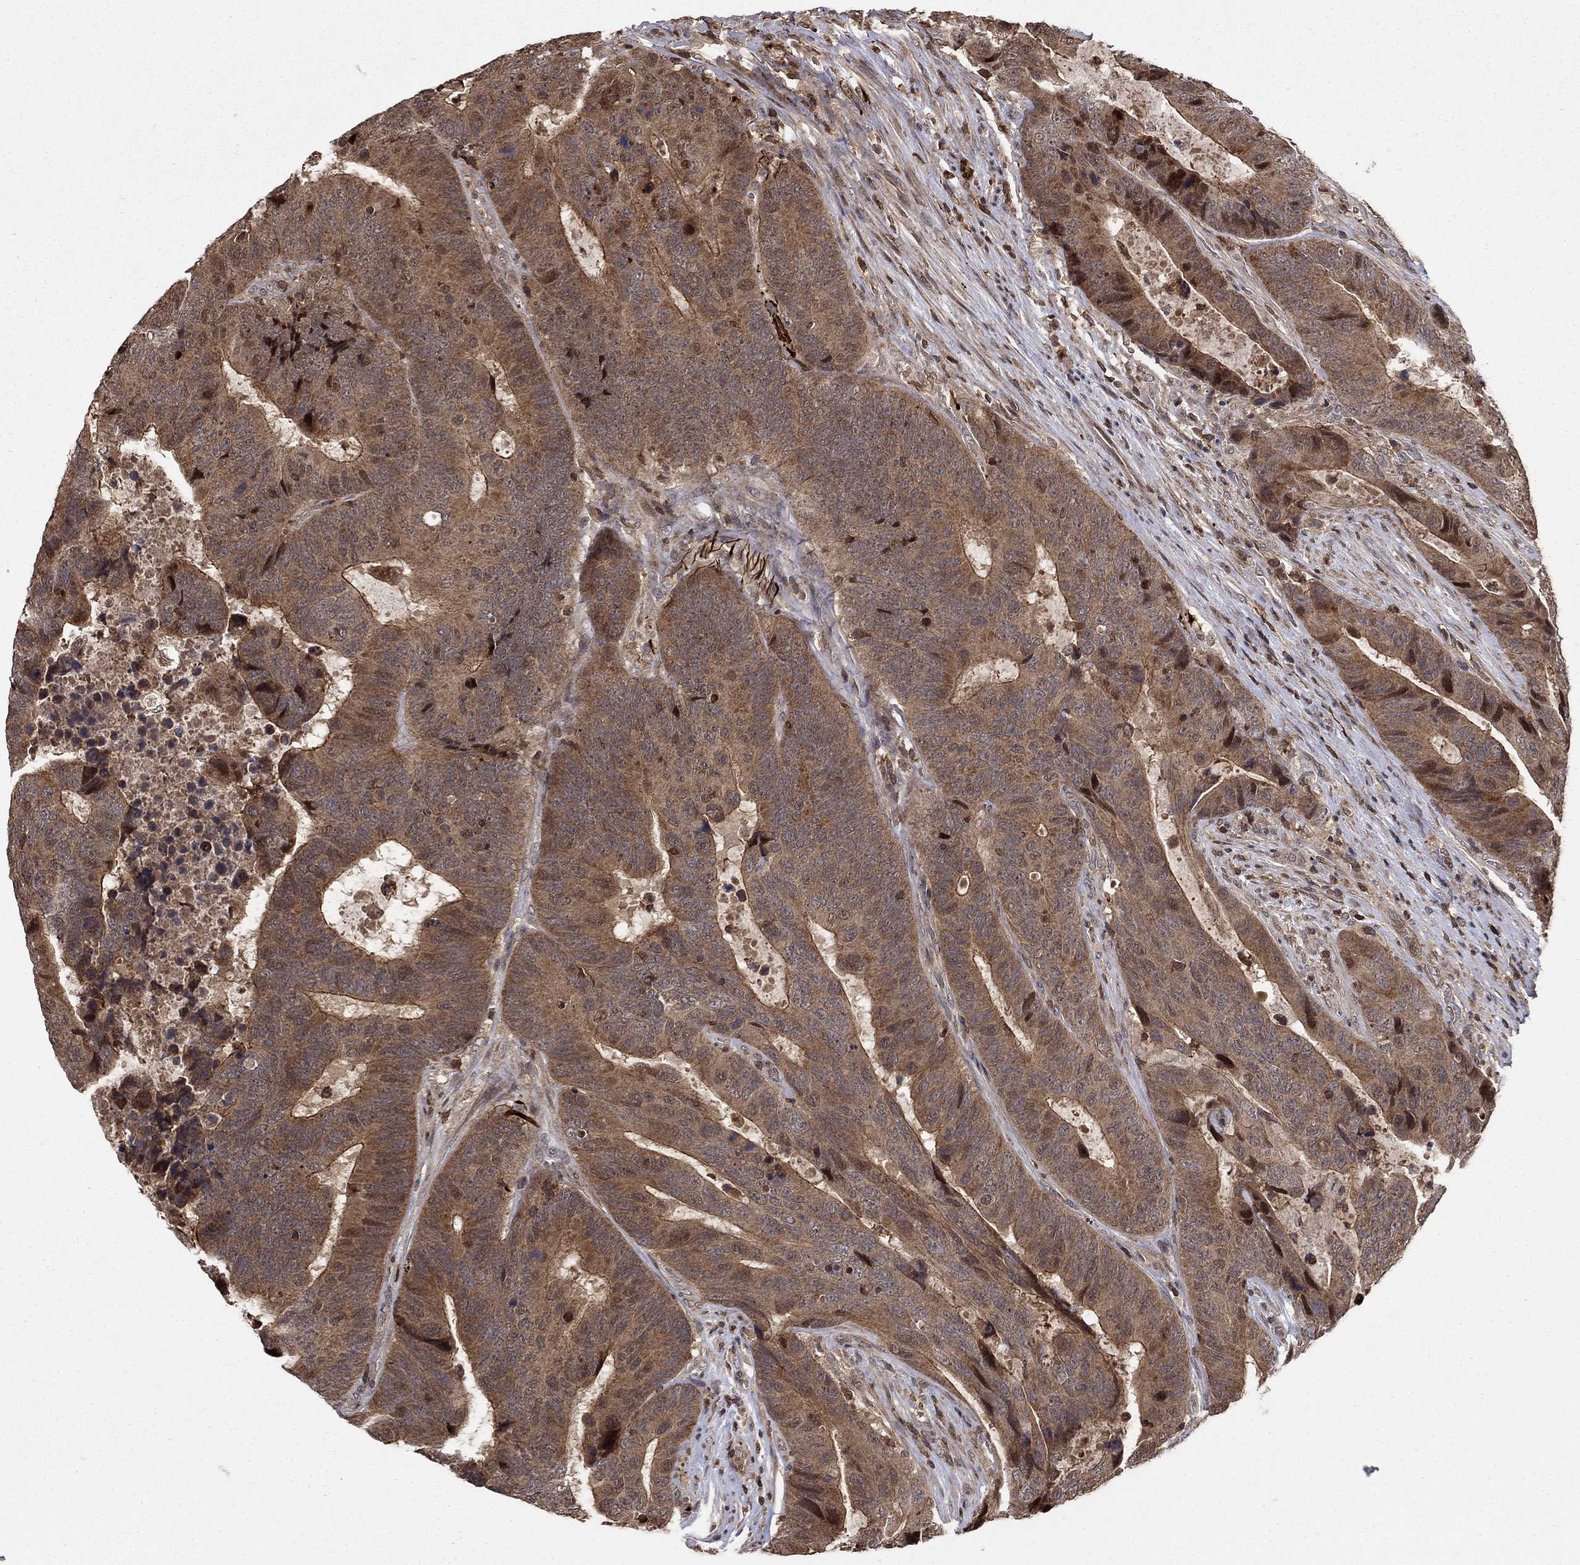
{"staining": {"intensity": "moderate", "quantity": ">75%", "location": "cytoplasmic/membranous,nuclear"}, "tissue": "colorectal cancer", "cell_type": "Tumor cells", "image_type": "cancer", "snomed": [{"axis": "morphology", "description": "Adenocarcinoma, NOS"}, {"axis": "topography", "description": "Colon"}], "caption": "There is medium levels of moderate cytoplasmic/membranous and nuclear positivity in tumor cells of colorectal cancer, as demonstrated by immunohistochemical staining (brown color).", "gene": "CCDC66", "patient": {"sex": "female", "age": 56}}